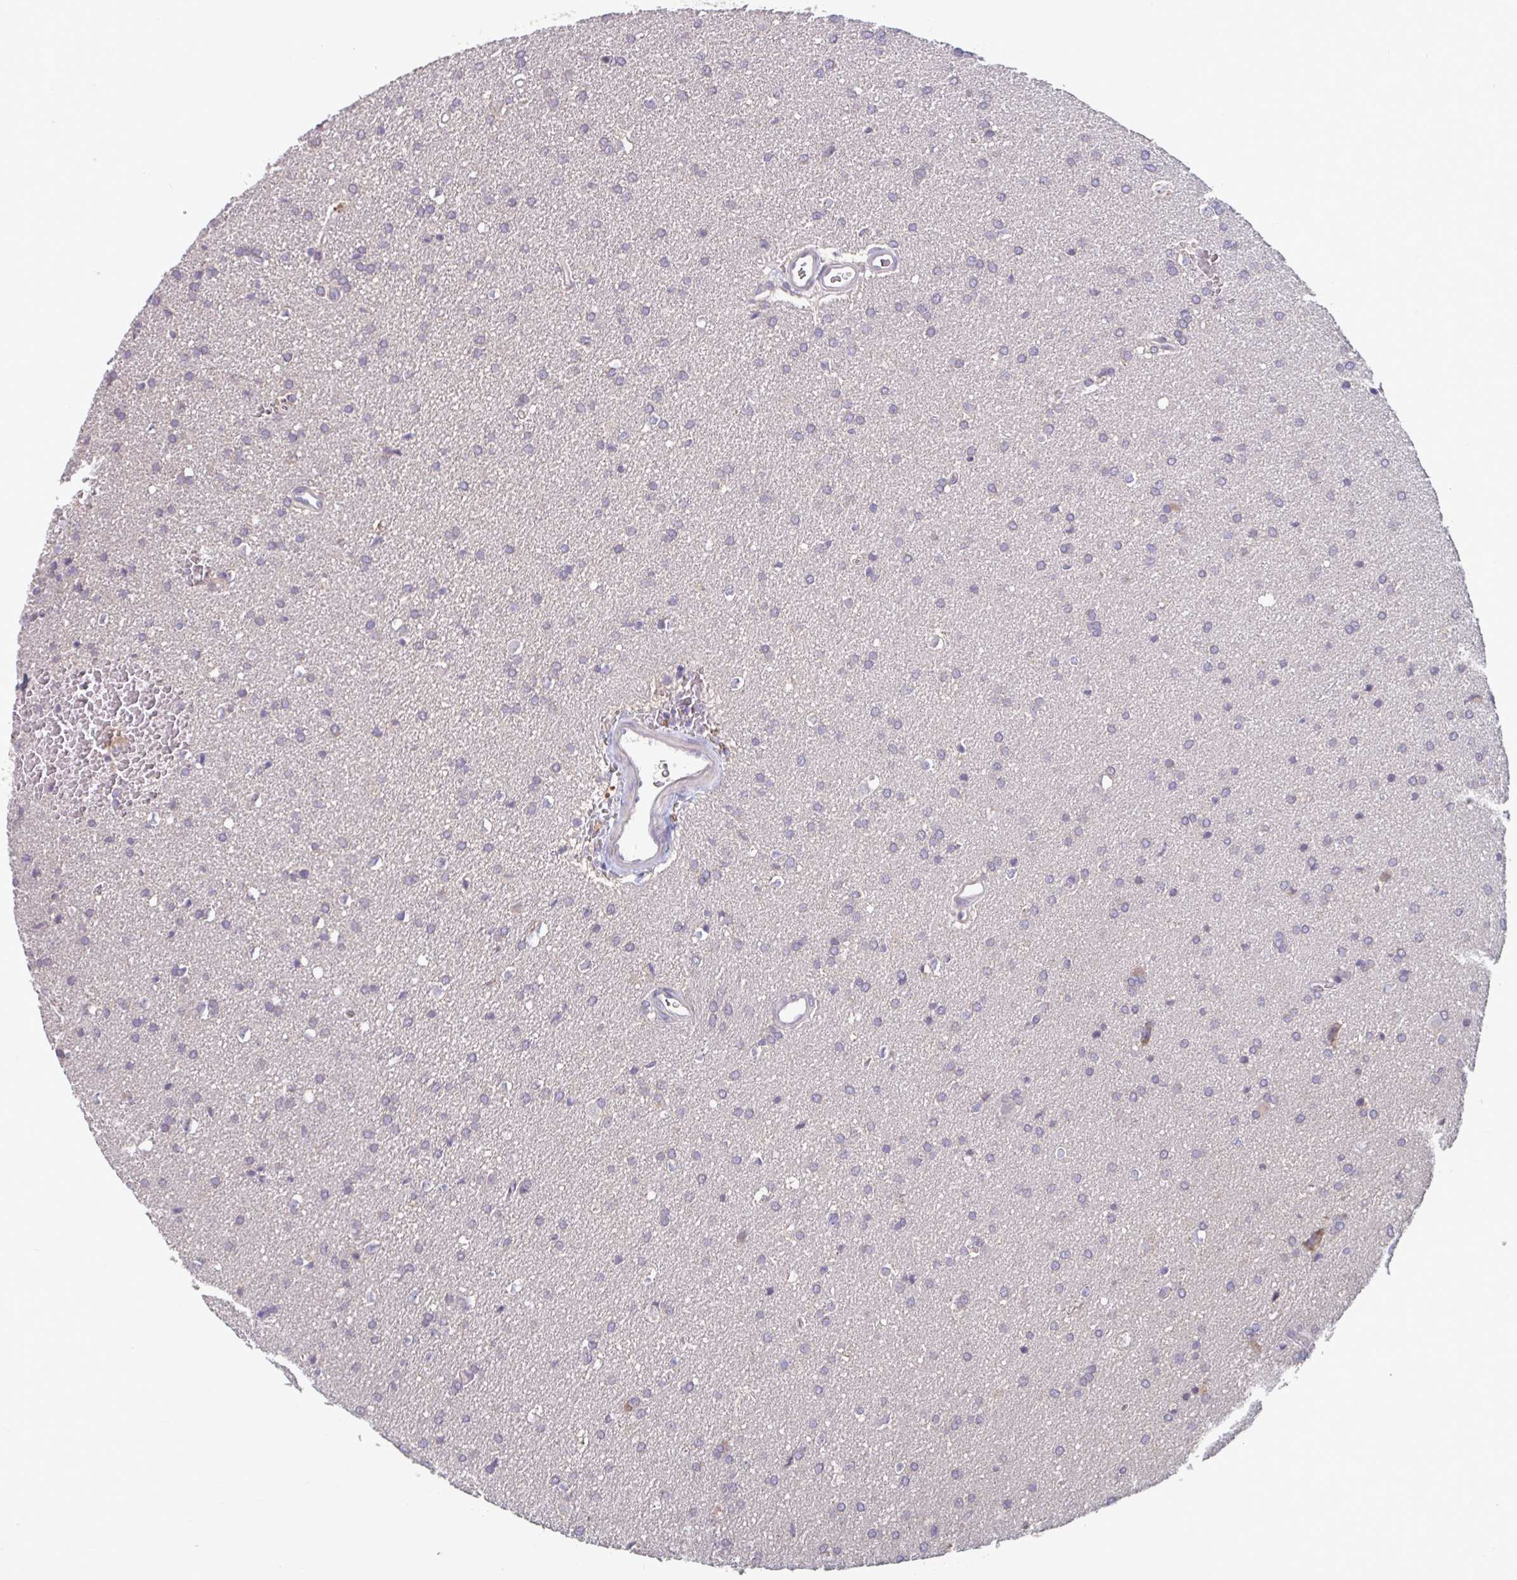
{"staining": {"intensity": "negative", "quantity": "none", "location": "none"}, "tissue": "glioma", "cell_type": "Tumor cells", "image_type": "cancer", "snomed": [{"axis": "morphology", "description": "Glioma, malignant, Low grade"}, {"axis": "topography", "description": "Brain"}], "caption": "DAB (3,3'-diaminobenzidine) immunohistochemical staining of glioma displays no significant staining in tumor cells. (DAB IHC with hematoxylin counter stain).", "gene": "CD1E", "patient": {"sex": "female", "age": 34}}